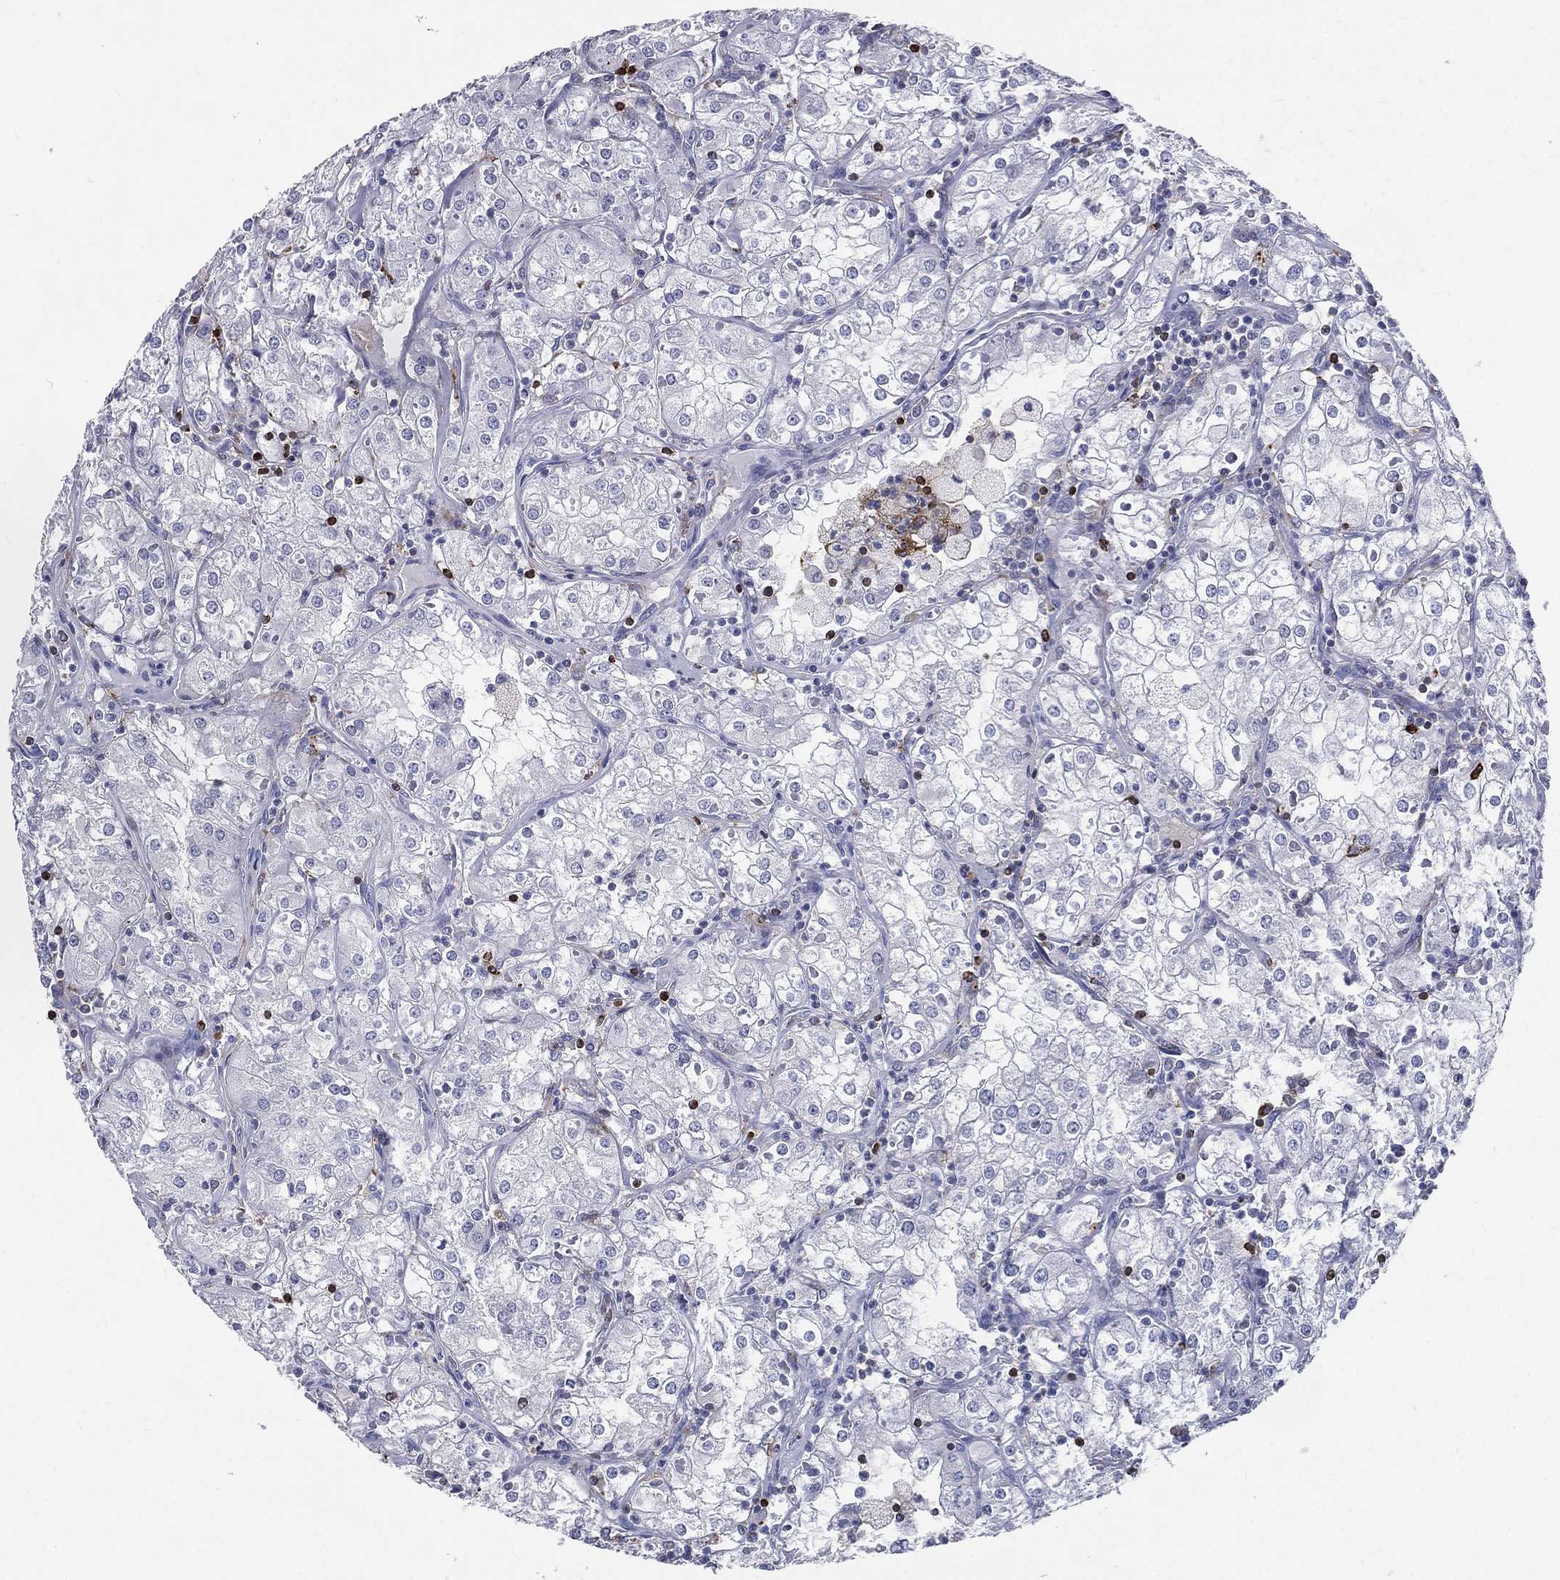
{"staining": {"intensity": "negative", "quantity": "none", "location": "none"}, "tissue": "renal cancer", "cell_type": "Tumor cells", "image_type": "cancer", "snomed": [{"axis": "morphology", "description": "Adenocarcinoma, NOS"}, {"axis": "topography", "description": "Kidney"}], "caption": "Immunohistochemical staining of human renal cancer reveals no significant positivity in tumor cells.", "gene": "CTSW", "patient": {"sex": "male", "age": 77}}